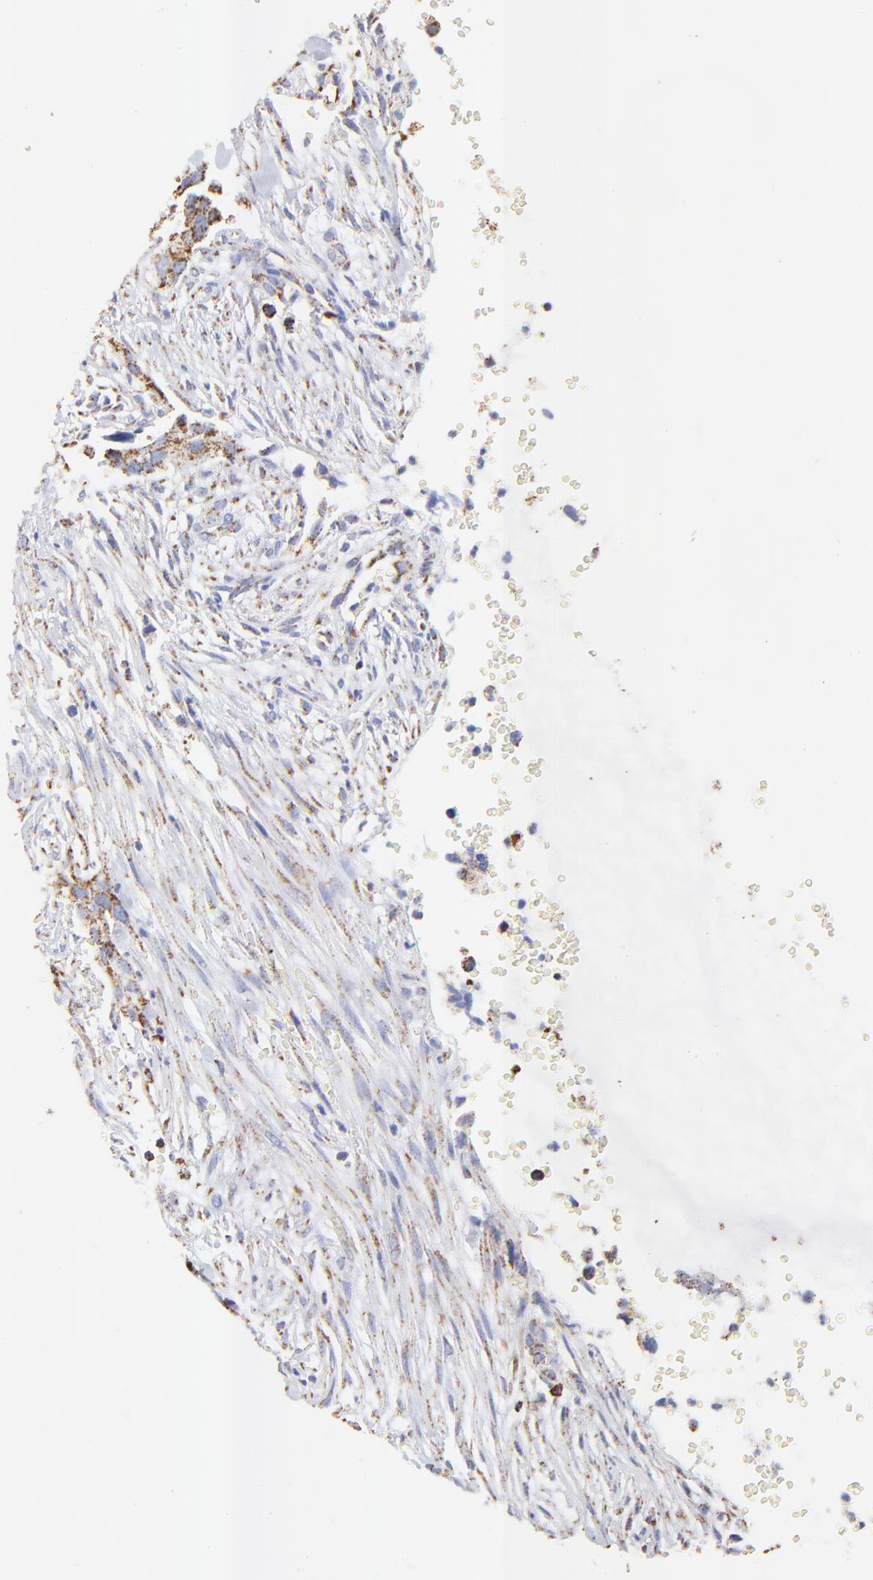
{"staining": {"intensity": "moderate", "quantity": ">75%", "location": "cytoplasmic/membranous"}, "tissue": "cervical cancer", "cell_type": "Tumor cells", "image_type": "cancer", "snomed": [{"axis": "morphology", "description": "Normal tissue, NOS"}, {"axis": "morphology", "description": "Squamous cell carcinoma, NOS"}, {"axis": "topography", "description": "Cervix"}], "caption": "The photomicrograph displays staining of cervical cancer, revealing moderate cytoplasmic/membranous protein positivity (brown color) within tumor cells. The protein of interest is stained brown, and the nuclei are stained in blue (DAB (3,3'-diaminobenzidine) IHC with brightfield microscopy, high magnification).", "gene": "COX4I1", "patient": {"sex": "female", "age": 45}}